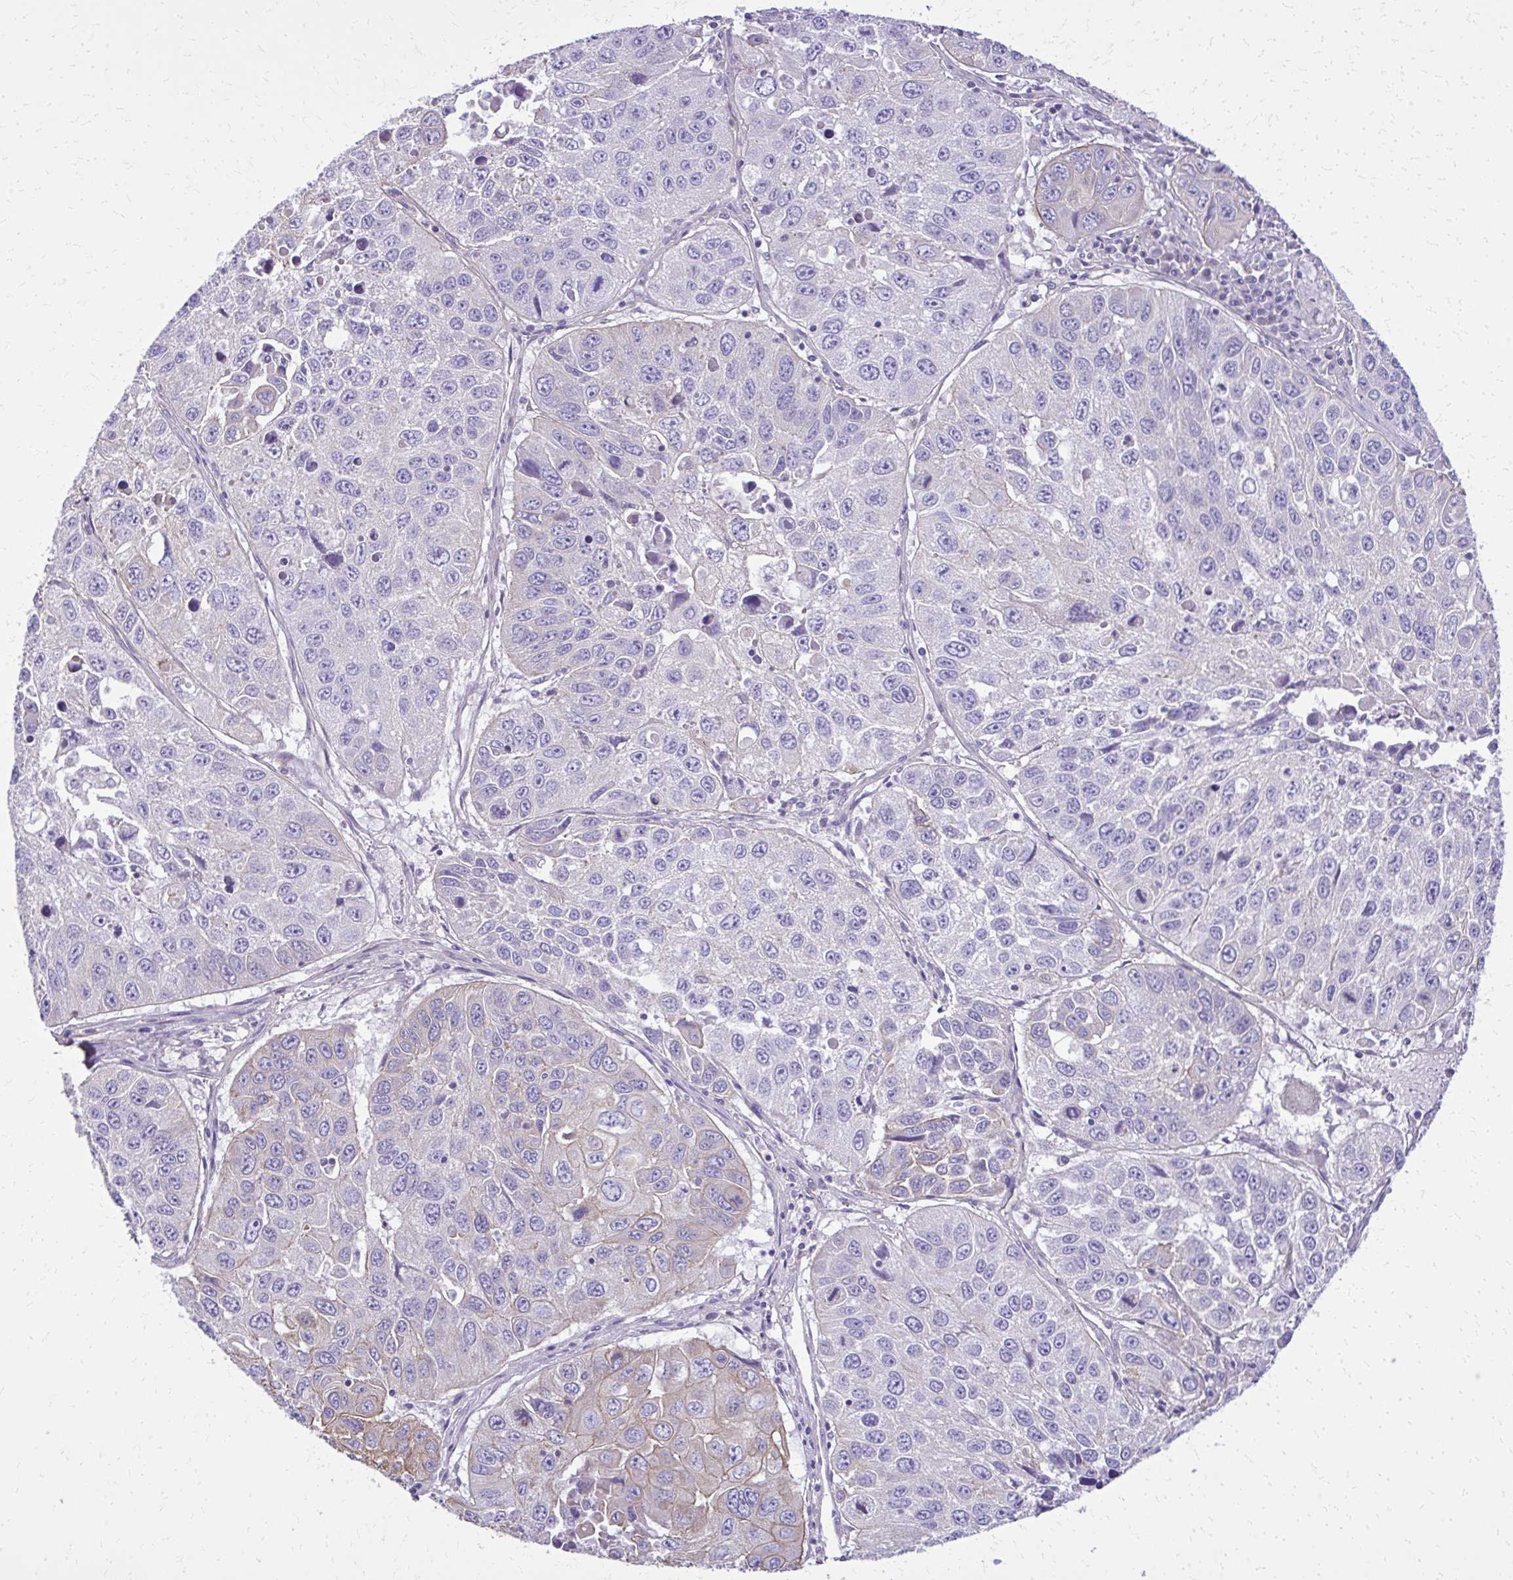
{"staining": {"intensity": "weak", "quantity": "<25%", "location": "cytoplasmic/membranous"}, "tissue": "lung cancer", "cell_type": "Tumor cells", "image_type": "cancer", "snomed": [{"axis": "morphology", "description": "Squamous cell carcinoma, NOS"}, {"axis": "topography", "description": "Lung"}], "caption": "Immunohistochemistry (IHC) image of neoplastic tissue: human lung squamous cell carcinoma stained with DAB displays no significant protein staining in tumor cells. (DAB (3,3'-diaminobenzidine) immunohistochemistry (IHC), high magnification).", "gene": "RUNDC3B", "patient": {"sex": "female", "age": 61}}